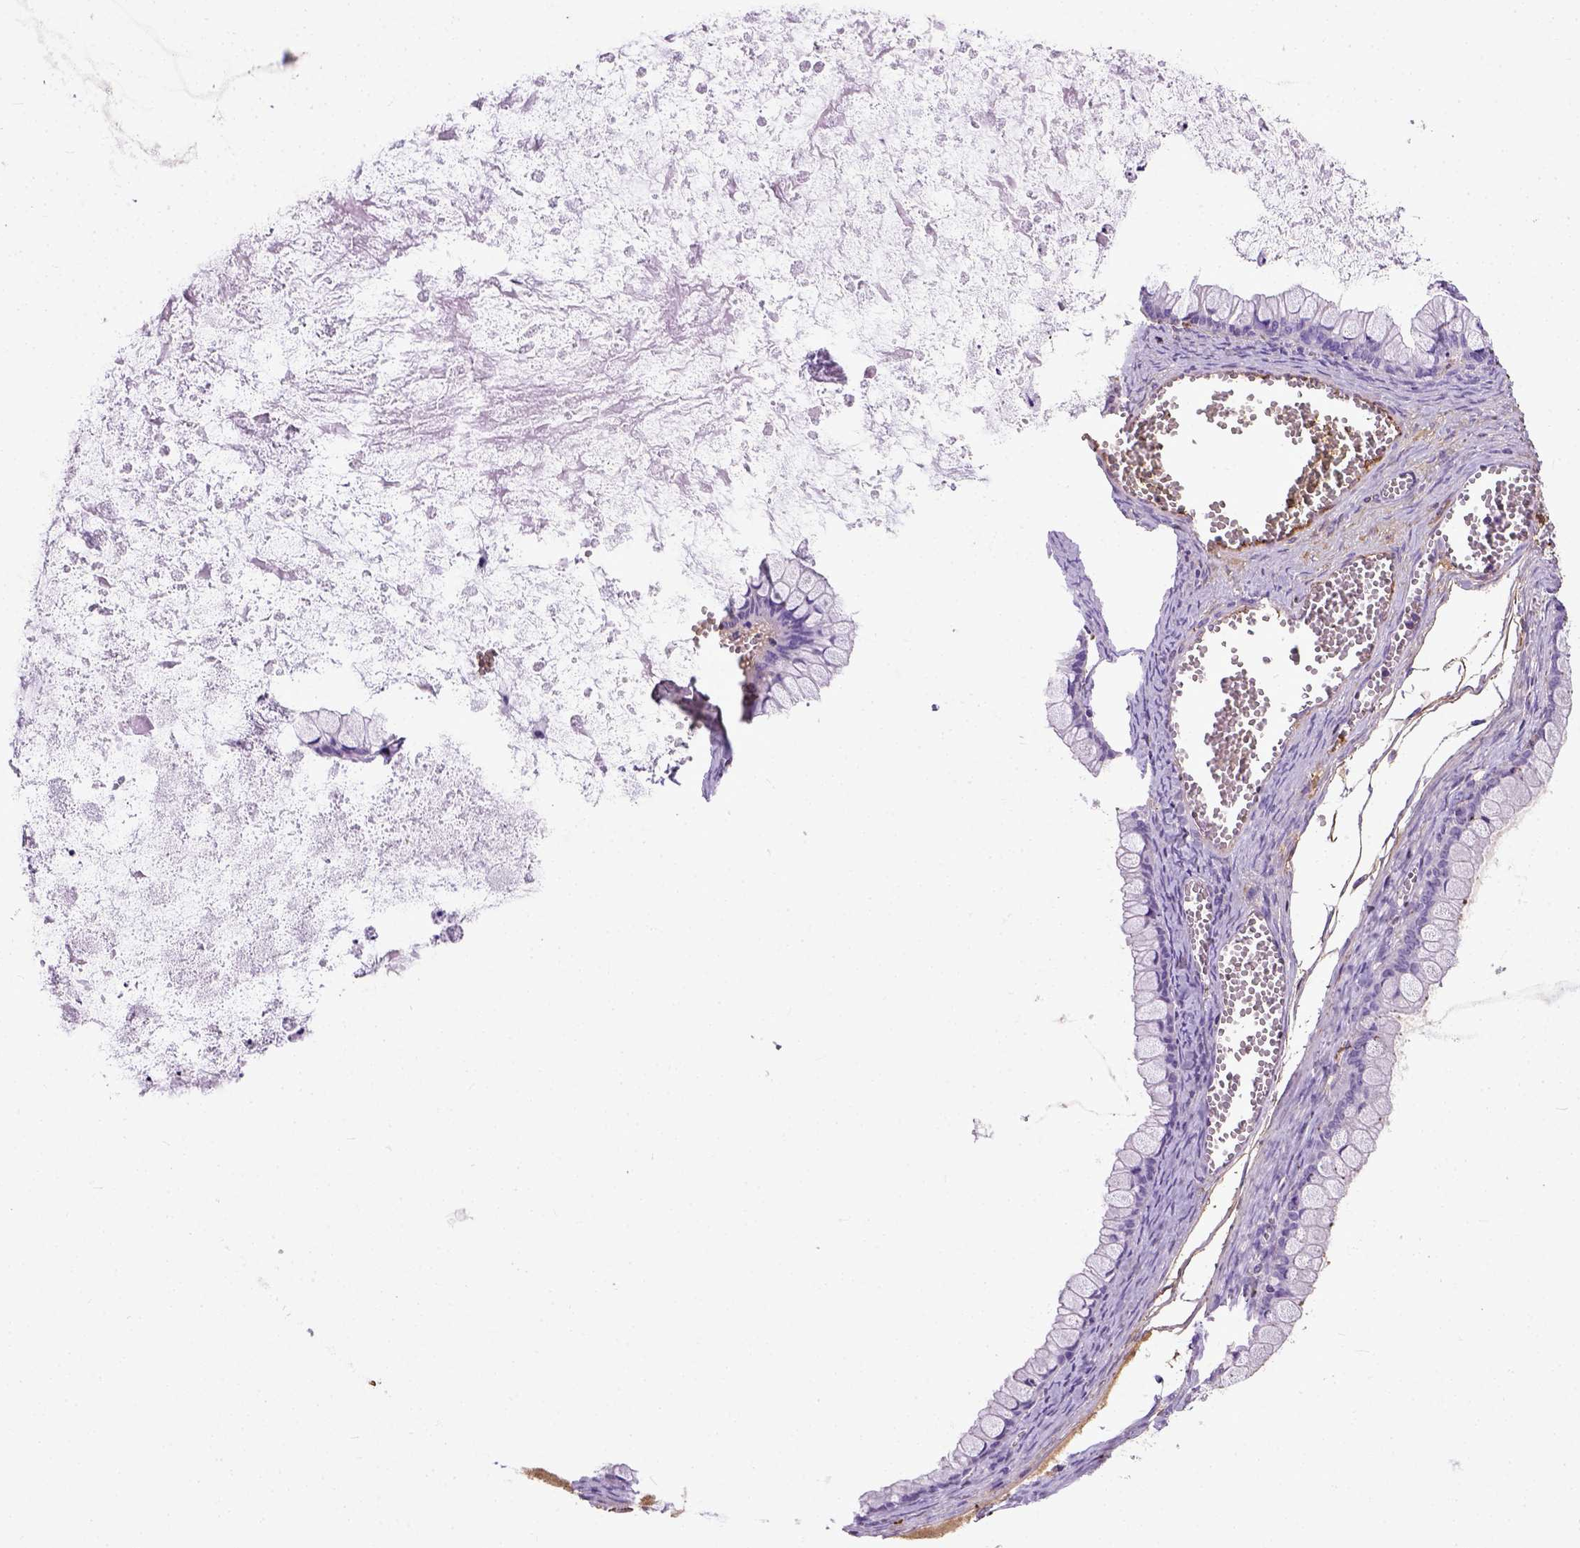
{"staining": {"intensity": "negative", "quantity": "none", "location": "none"}, "tissue": "ovarian cancer", "cell_type": "Tumor cells", "image_type": "cancer", "snomed": [{"axis": "morphology", "description": "Cystadenocarcinoma, mucinous, NOS"}, {"axis": "topography", "description": "Ovary"}], "caption": "Protein analysis of mucinous cystadenocarcinoma (ovarian) exhibits no significant expression in tumor cells.", "gene": "ADAMTS8", "patient": {"sex": "female", "age": 67}}